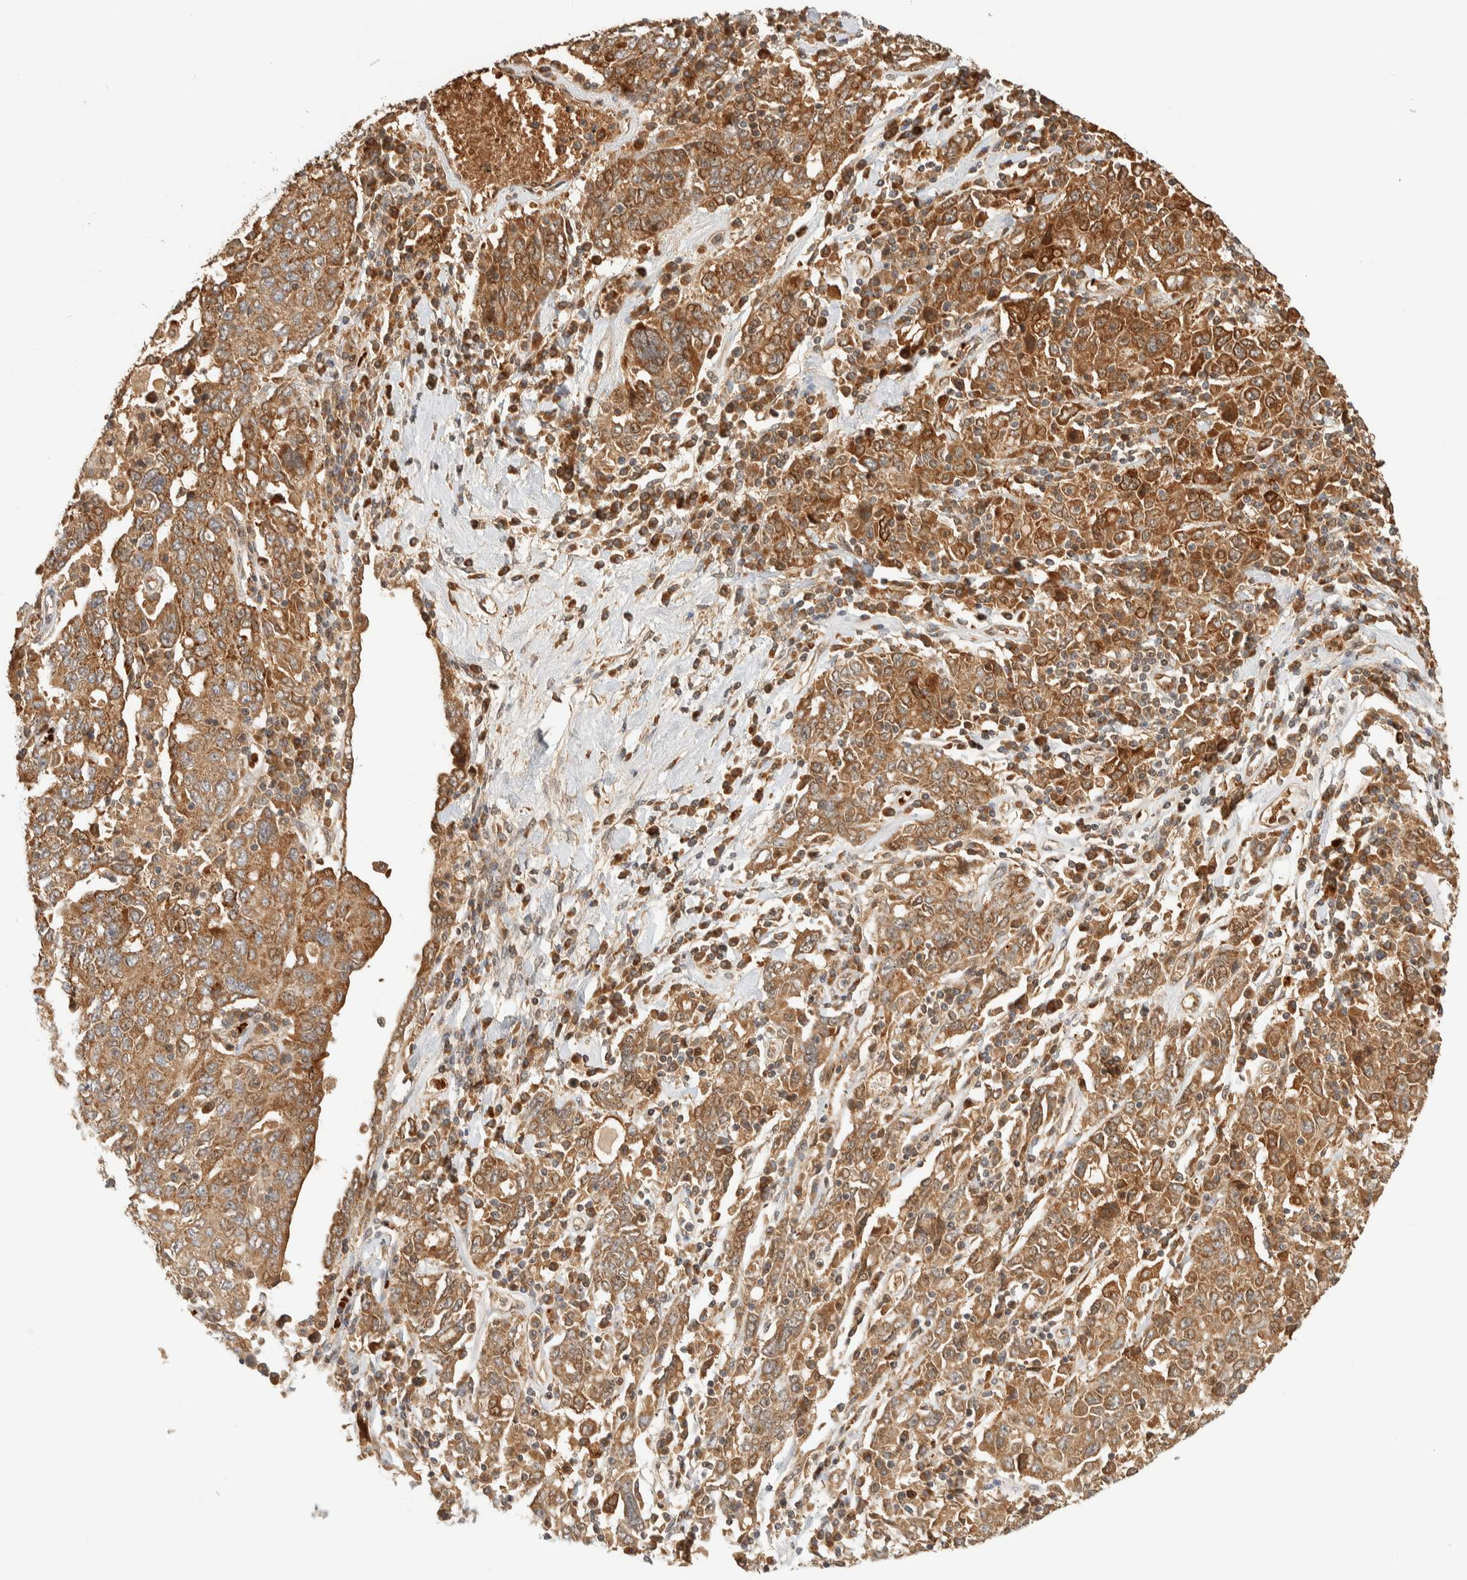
{"staining": {"intensity": "moderate", "quantity": ">75%", "location": "cytoplasmic/membranous"}, "tissue": "ovarian cancer", "cell_type": "Tumor cells", "image_type": "cancer", "snomed": [{"axis": "morphology", "description": "Carcinoma, endometroid"}, {"axis": "topography", "description": "Ovary"}], "caption": "Tumor cells reveal moderate cytoplasmic/membranous expression in about >75% of cells in ovarian cancer (endometroid carcinoma). (IHC, brightfield microscopy, high magnification).", "gene": "TTI2", "patient": {"sex": "female", "age": 62}}